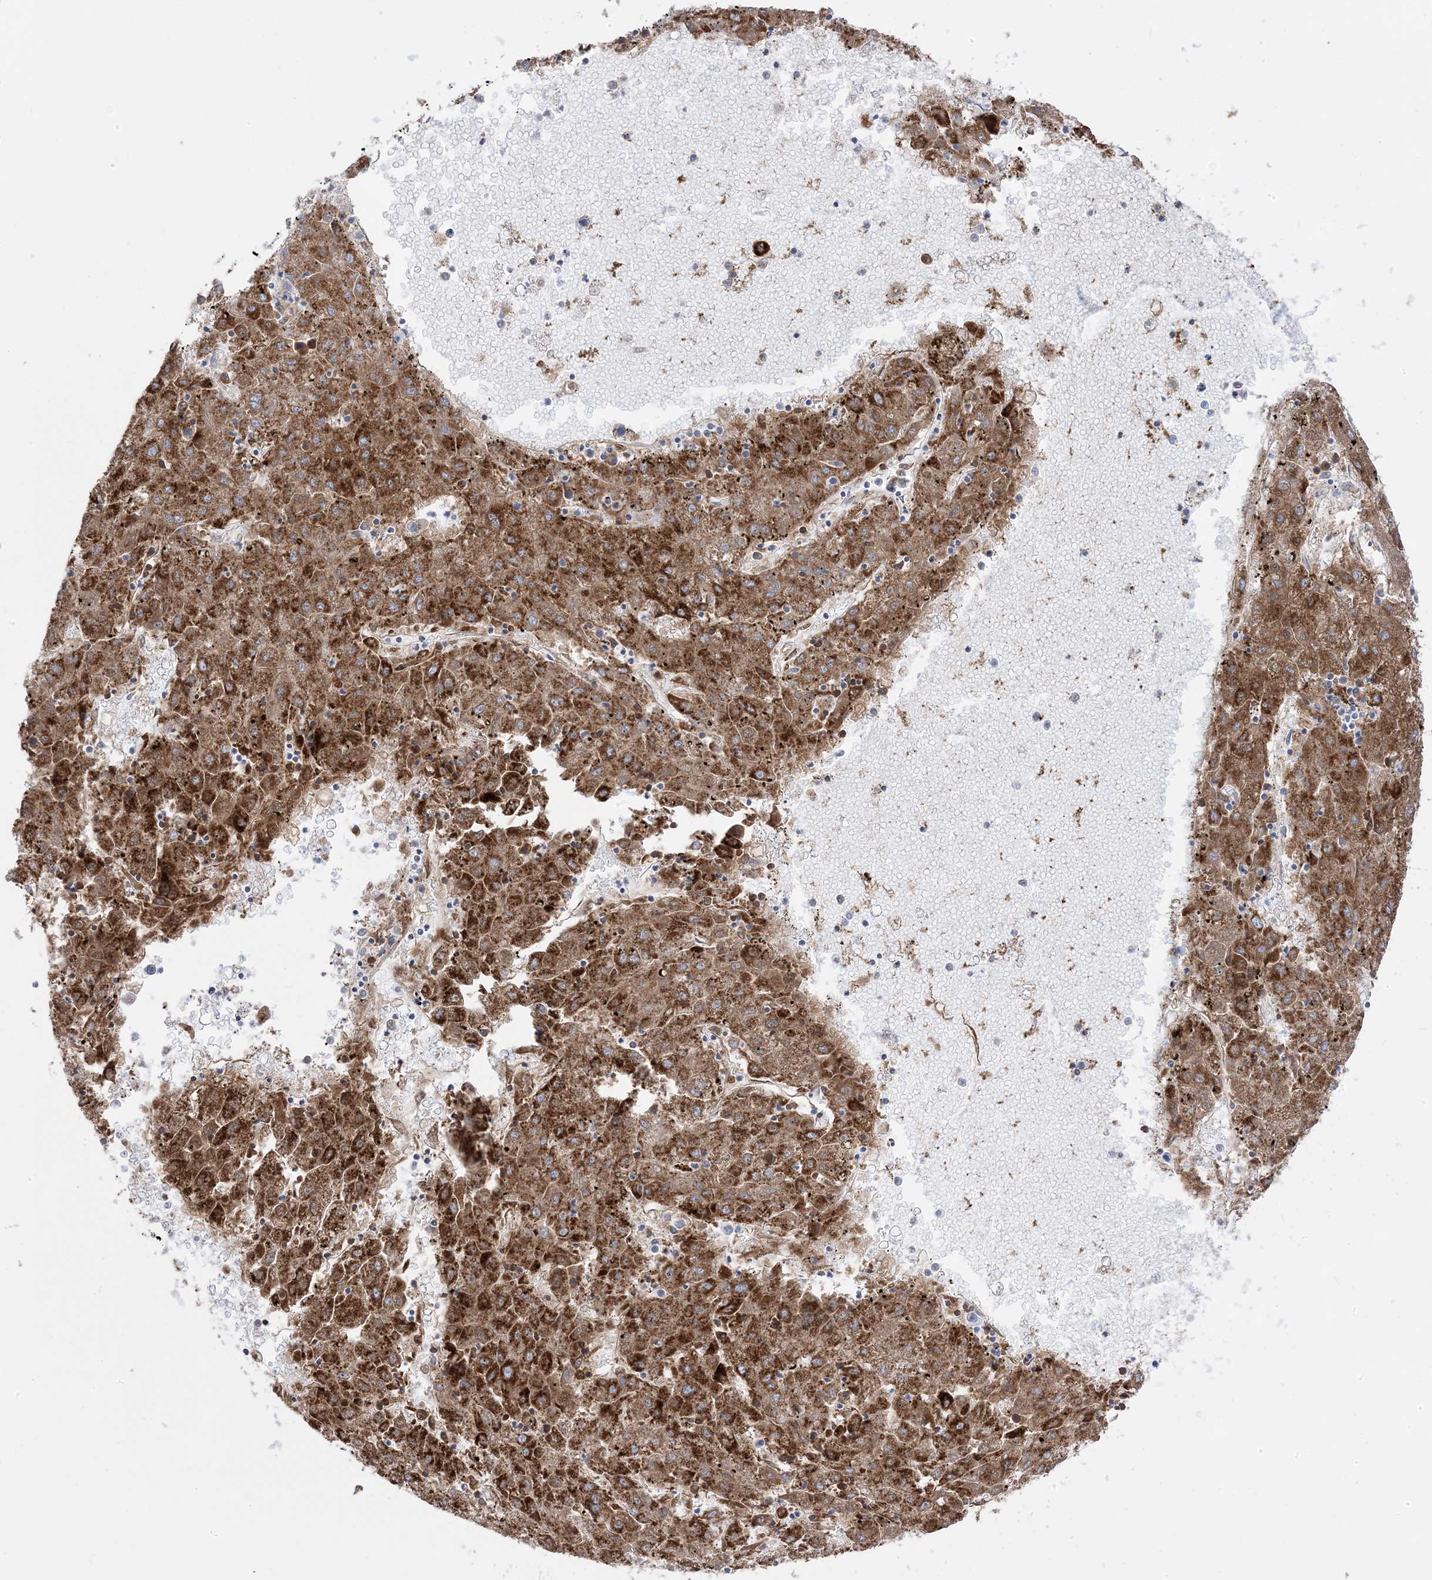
{"staining": {"intensity": "strong", "quantity": ">75%", "location": "cytoplasmic/membranous"}, "tissue": "liver cancer", "cell_type": "Tumor cells", "image_type": "cancer", "snomed": [{"axis": "morphology", "description": "Carcinoma, Hepatocellular, NOS"}, {"axis": "topography", "description": "Liver"}], "caption": "Strong cytoplasmic/membranous expression for a protein is identified in about >75% of tumor cells of liver cancer (hepatocellular carcinoma) using immunohistochemistry (IHC).", "gene": "PCCB", "patient": {"sex": "male", "age": 72}}